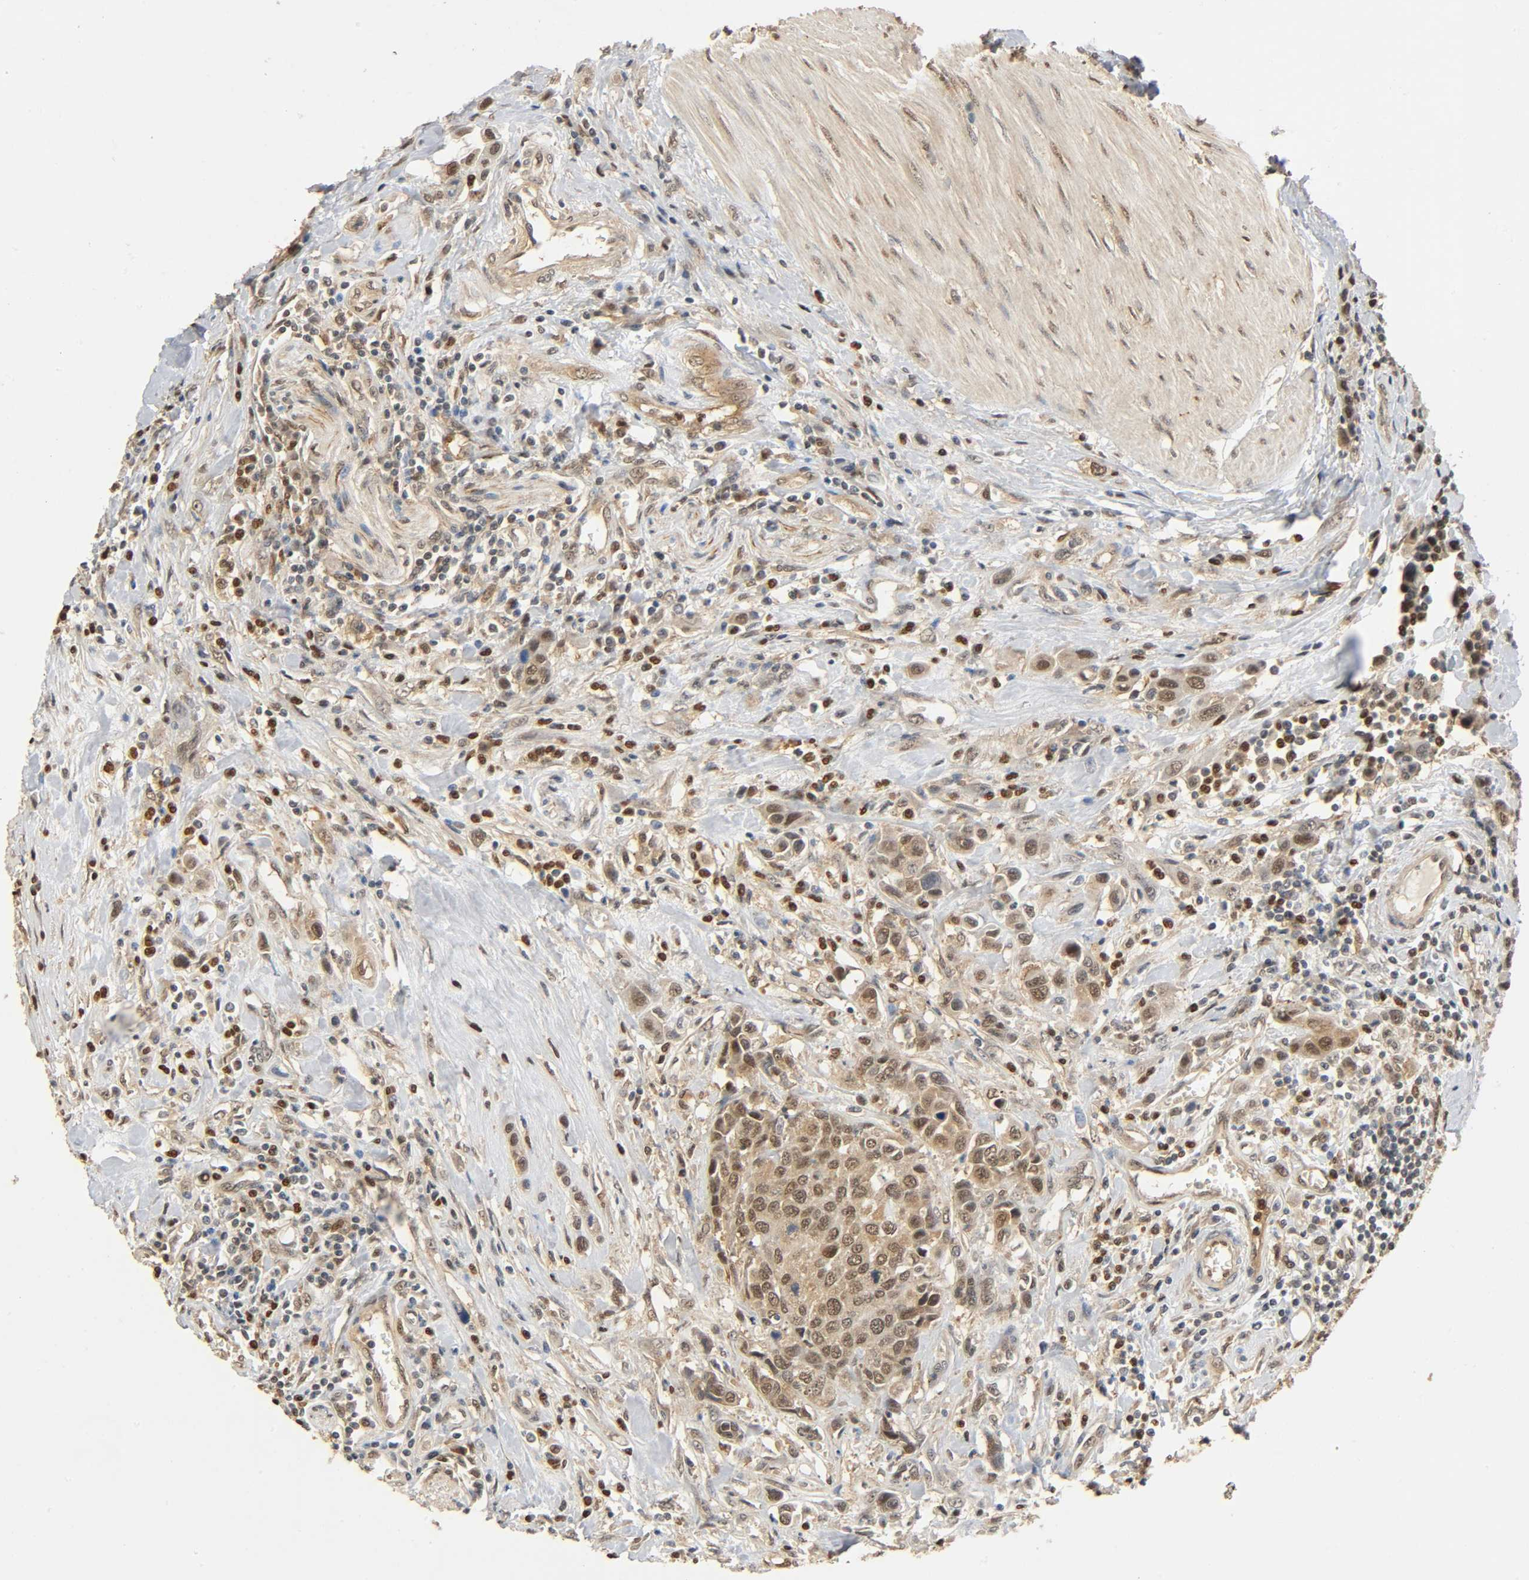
{"staining": {"intensity": "moderate", "quantity": ">75%", "location": "cytoplasmic/membranous,nuclear"}, "tissue": "urothelial cancer", "cell_type": "Tumor cells", "image_type": "cancer", "snomed": [{"axis": "morphology", "description": "Urothelial carcinoma, High grade"}, {"axis": "topography", "description": "Urinary bladder"}], "caption": "DAB (3,3'-diaminobenzidine) immunohistochemical staining of human urothelial cancer displays moderate cytoplasmic/membranous and nuclear protein staining in about >75% of tumor cells. (DAB (3,3'-diaminobenzidine) IHC with brightfield microscopy, high magnification).", "gene": "ZFPM2", "patient": {"sex": "male", "age": 50}}